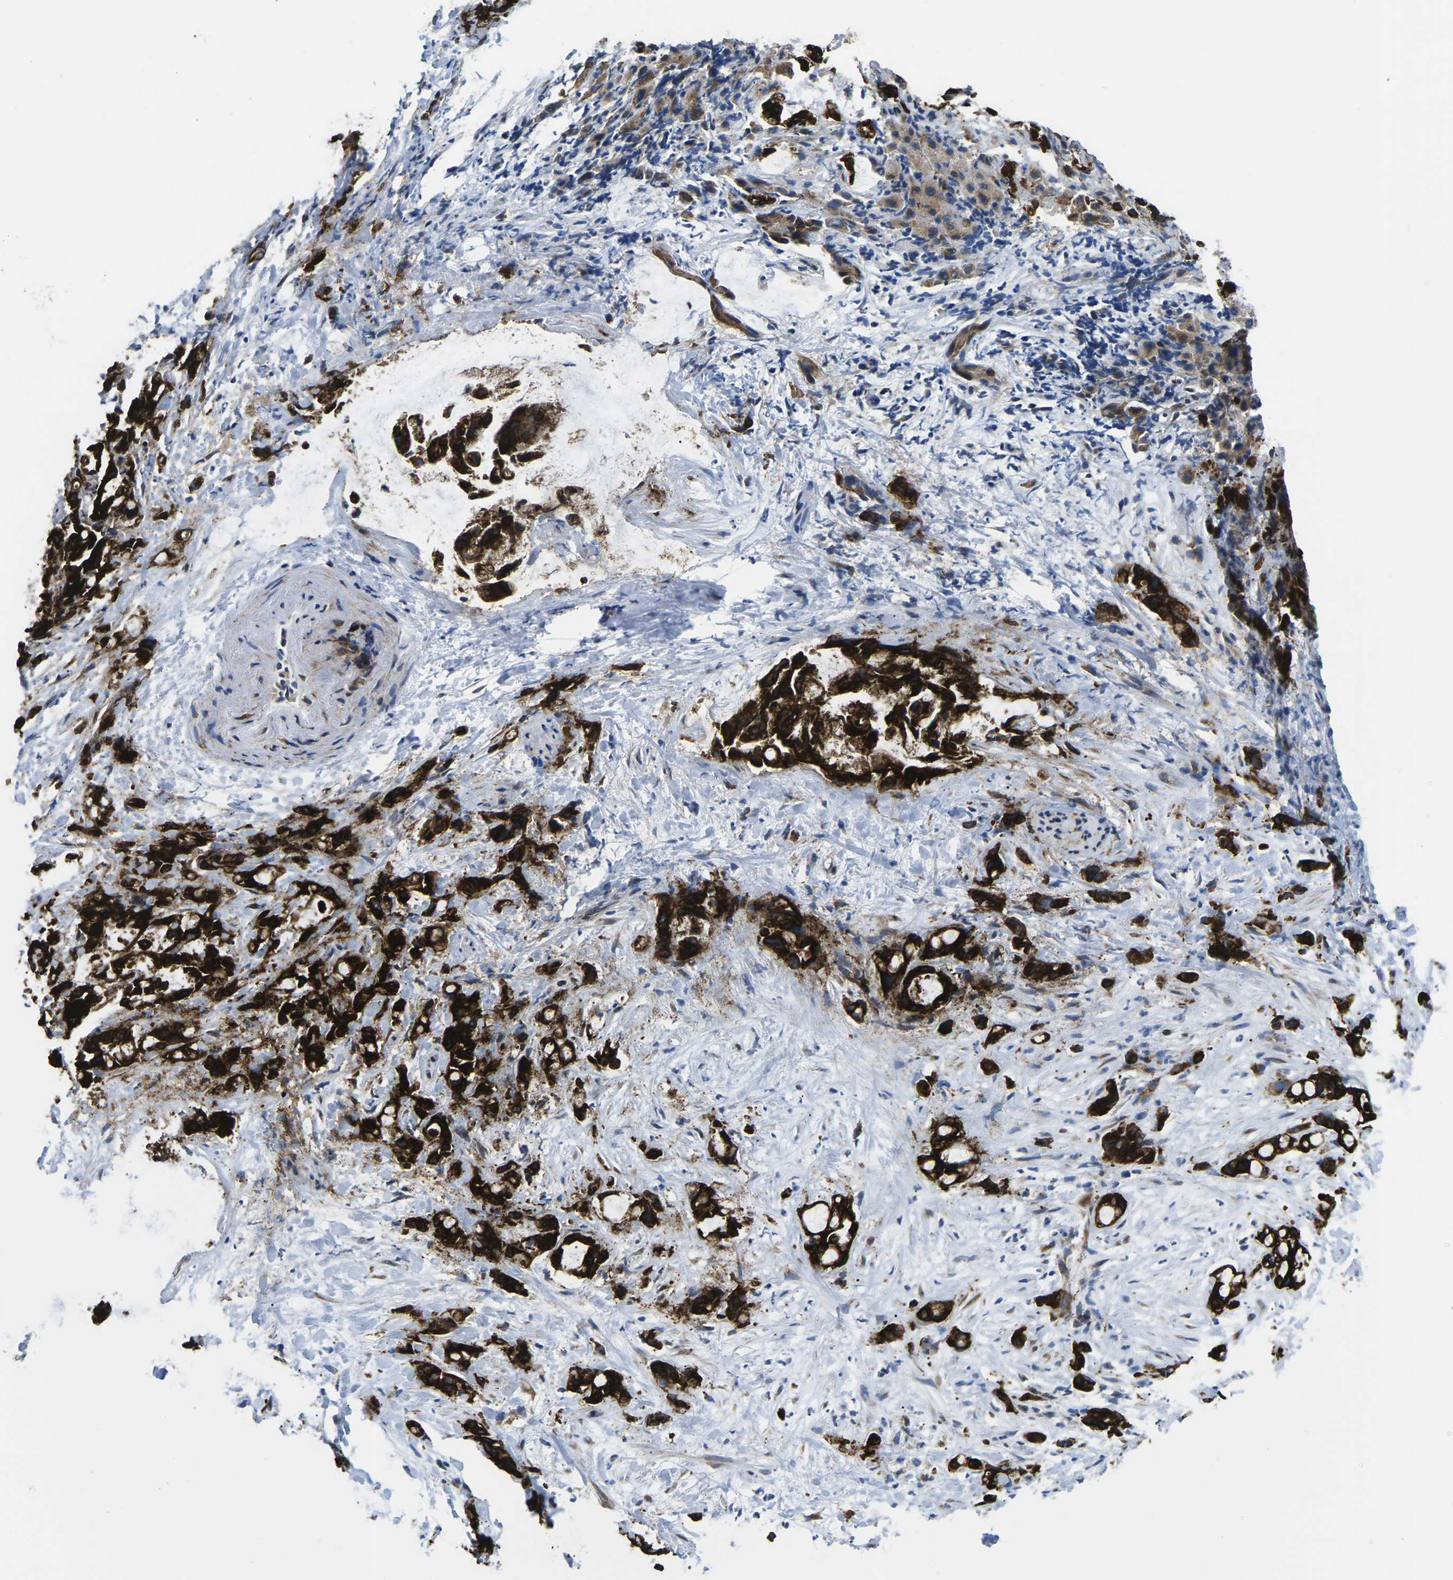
{"staining": {"intensity": "strong", "quantity": ">75%", "location": "cytoplasmic/membranous"}, "tissue": "liver cancer", "cell_type": "Tumor cells", "image_type": "cancer", "snomed": [{"axis": "morphology", "description": "Cholangiocarcinoma"}, {"axis": "topography", "description": "Liver"}], "caption": "Protein staining of liver cancer tissue displays strong cytoplasmic/membranous positivity in about >75% of tumor cells.", "gene": "PDZD8", "patient": {"sex": "female", "age": 72}}